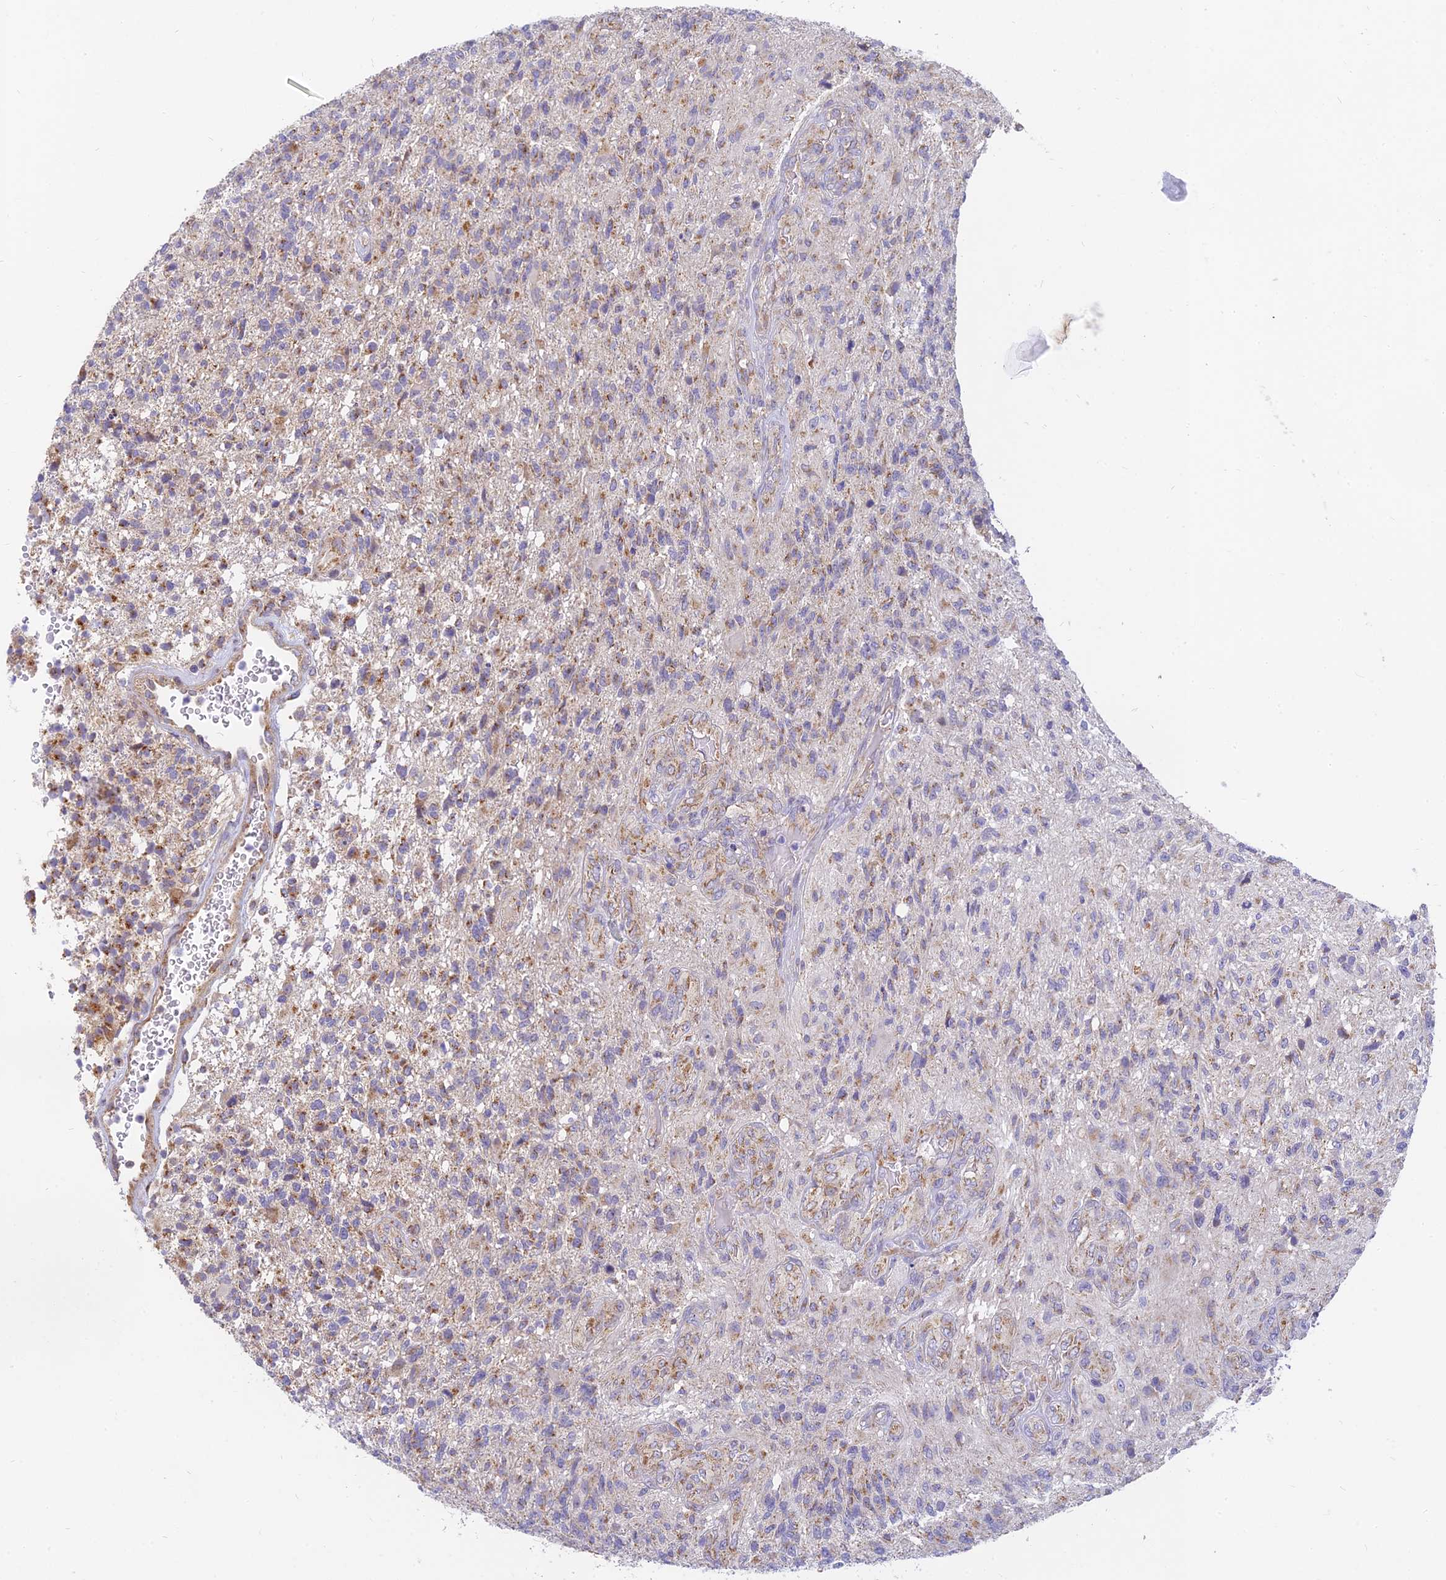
{"staining": {"intensity": "moderate", "quantity": "25%-75%", "location": "cytoplasmic/membranous"}, "tissue": "glioma", "cell_type": "Tumor cells", "image_type": "cancer", "snomed": [{"axis": "morphology", "description": "Glioma, malignant, High grade"}, {"axis": "topography", "description": "Brain"}], "caption": "Immunohistochemistry (IHC) micrograph of neoplastic tissue: human malignant high-grade glioma stained using immunohistochemistry (IHC) reveals medium levels of moderate protein expression localized specifically in the cytoplasmic/membranous of tumor cells, appearing as a cytoplasmic/membranous brown color.", "gene": "MRPL15", "patient": {"sex": "male", "age": 56}}